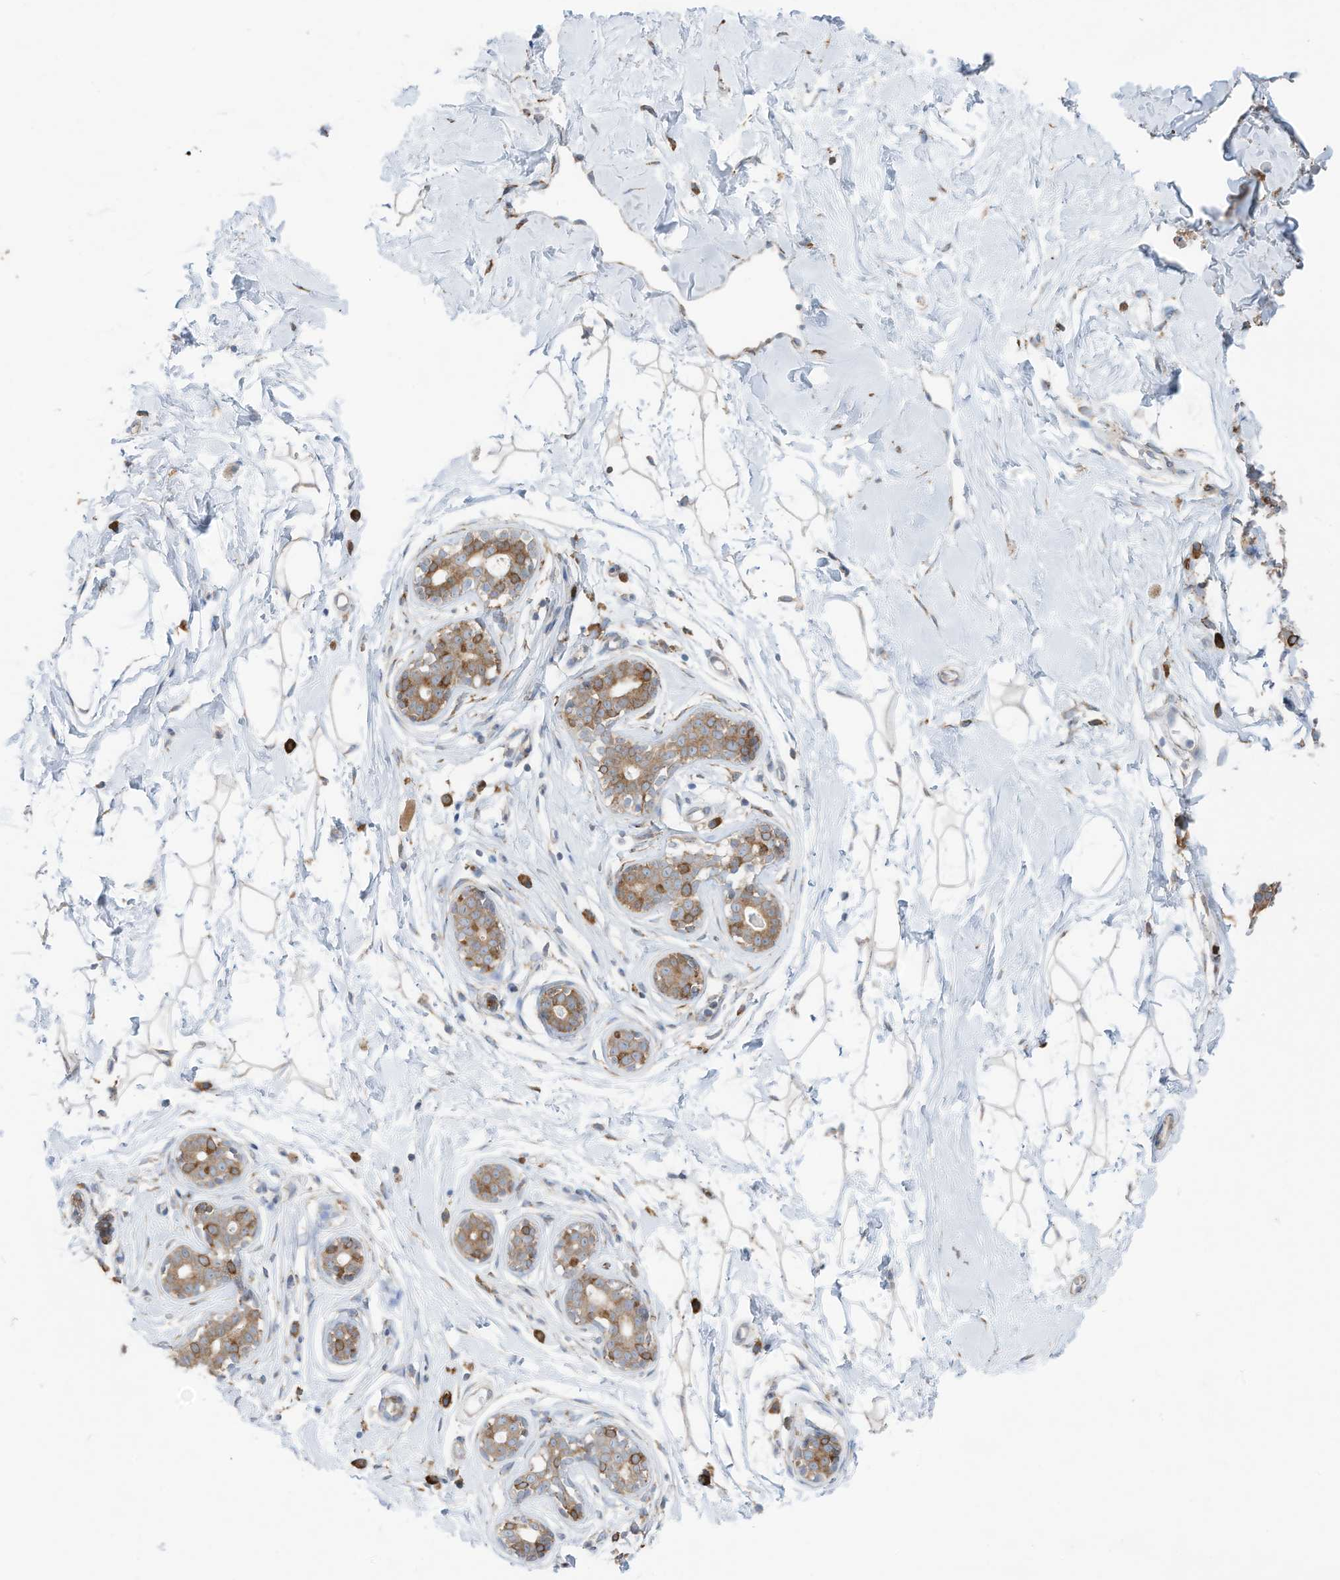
{"staining": {"intensity": "negative", "quantity": "none", "location": "none"}, "tissue": "breast", "cell_type": "Adipocytes", "image_type": "normal", "snomed": [{"axis": "morphology", "description": "Normal tissue, NOS"}, {"axis": "morphology", "description": "Adenoma, NOS"}, {"axis": "topography", "description": "Breast"}], "caption": "Protein analysis of benign breast shows no significant positivity in adipocytes.", "gene": "ZNF354C", "patient": {"sex": "female", "age": 23}}